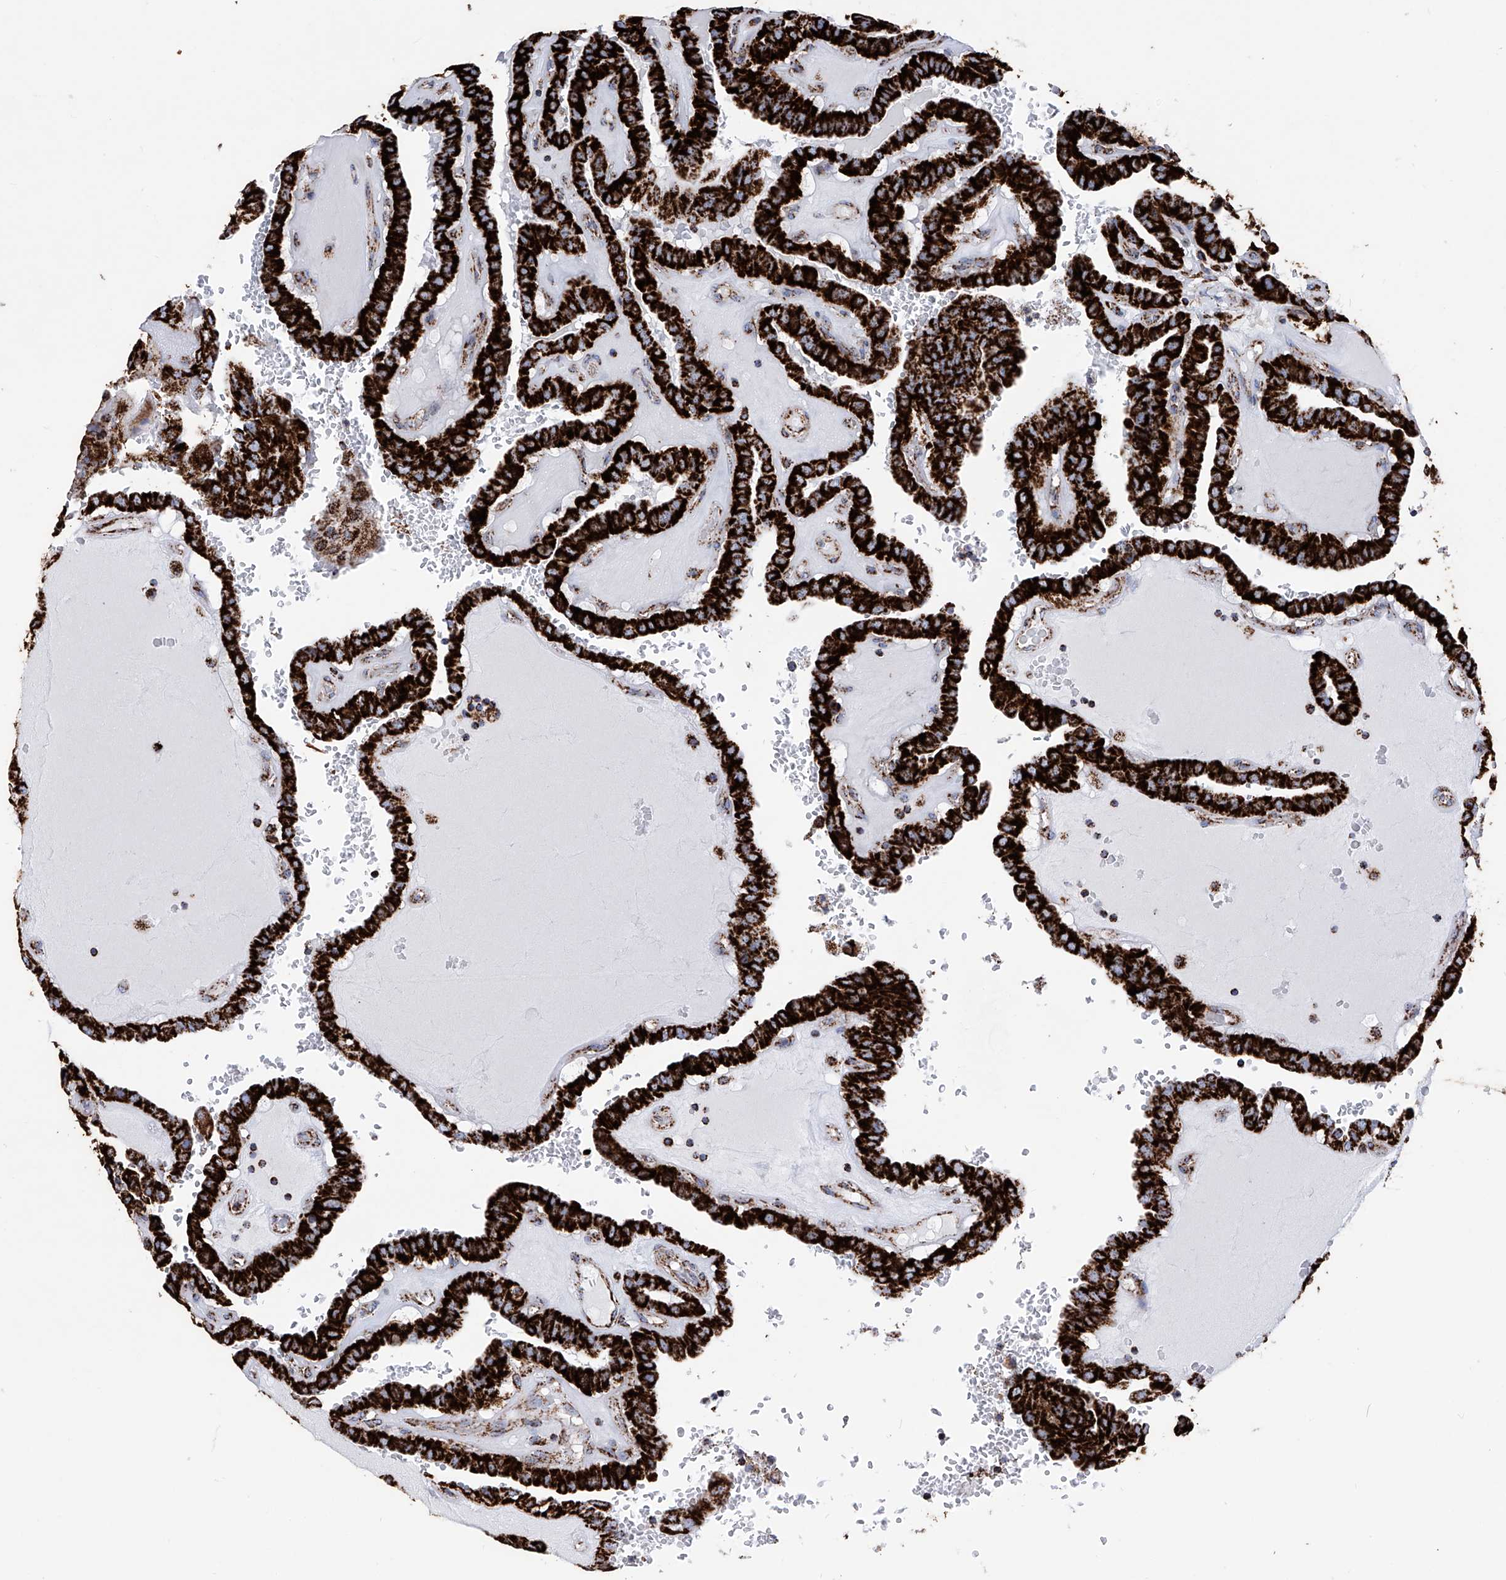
{"staining": {"intensity": "strong", "quantity": ">75%", "location": "cytoplasmic/membranous"}, "tissue": "thyroid cancer", "cell_type": "Tumor cells", "image_type": "cancer", "snomed": [{"axis": "morphology", "description": "Papillary adenocarcinoma, NOS"}, {"axis": "topography", "description": "Thyroid gland"}], "caption": "Thyroid cancer stained with immunohistochemistry displays strong cytoplasmic/membranous positivity in approximately >75% of tumor cells. (DAB IHC with brightfield microscopy, high magnification).", "gene": "ATP5PF", "patient": {"sex": "male", "age": 77}}